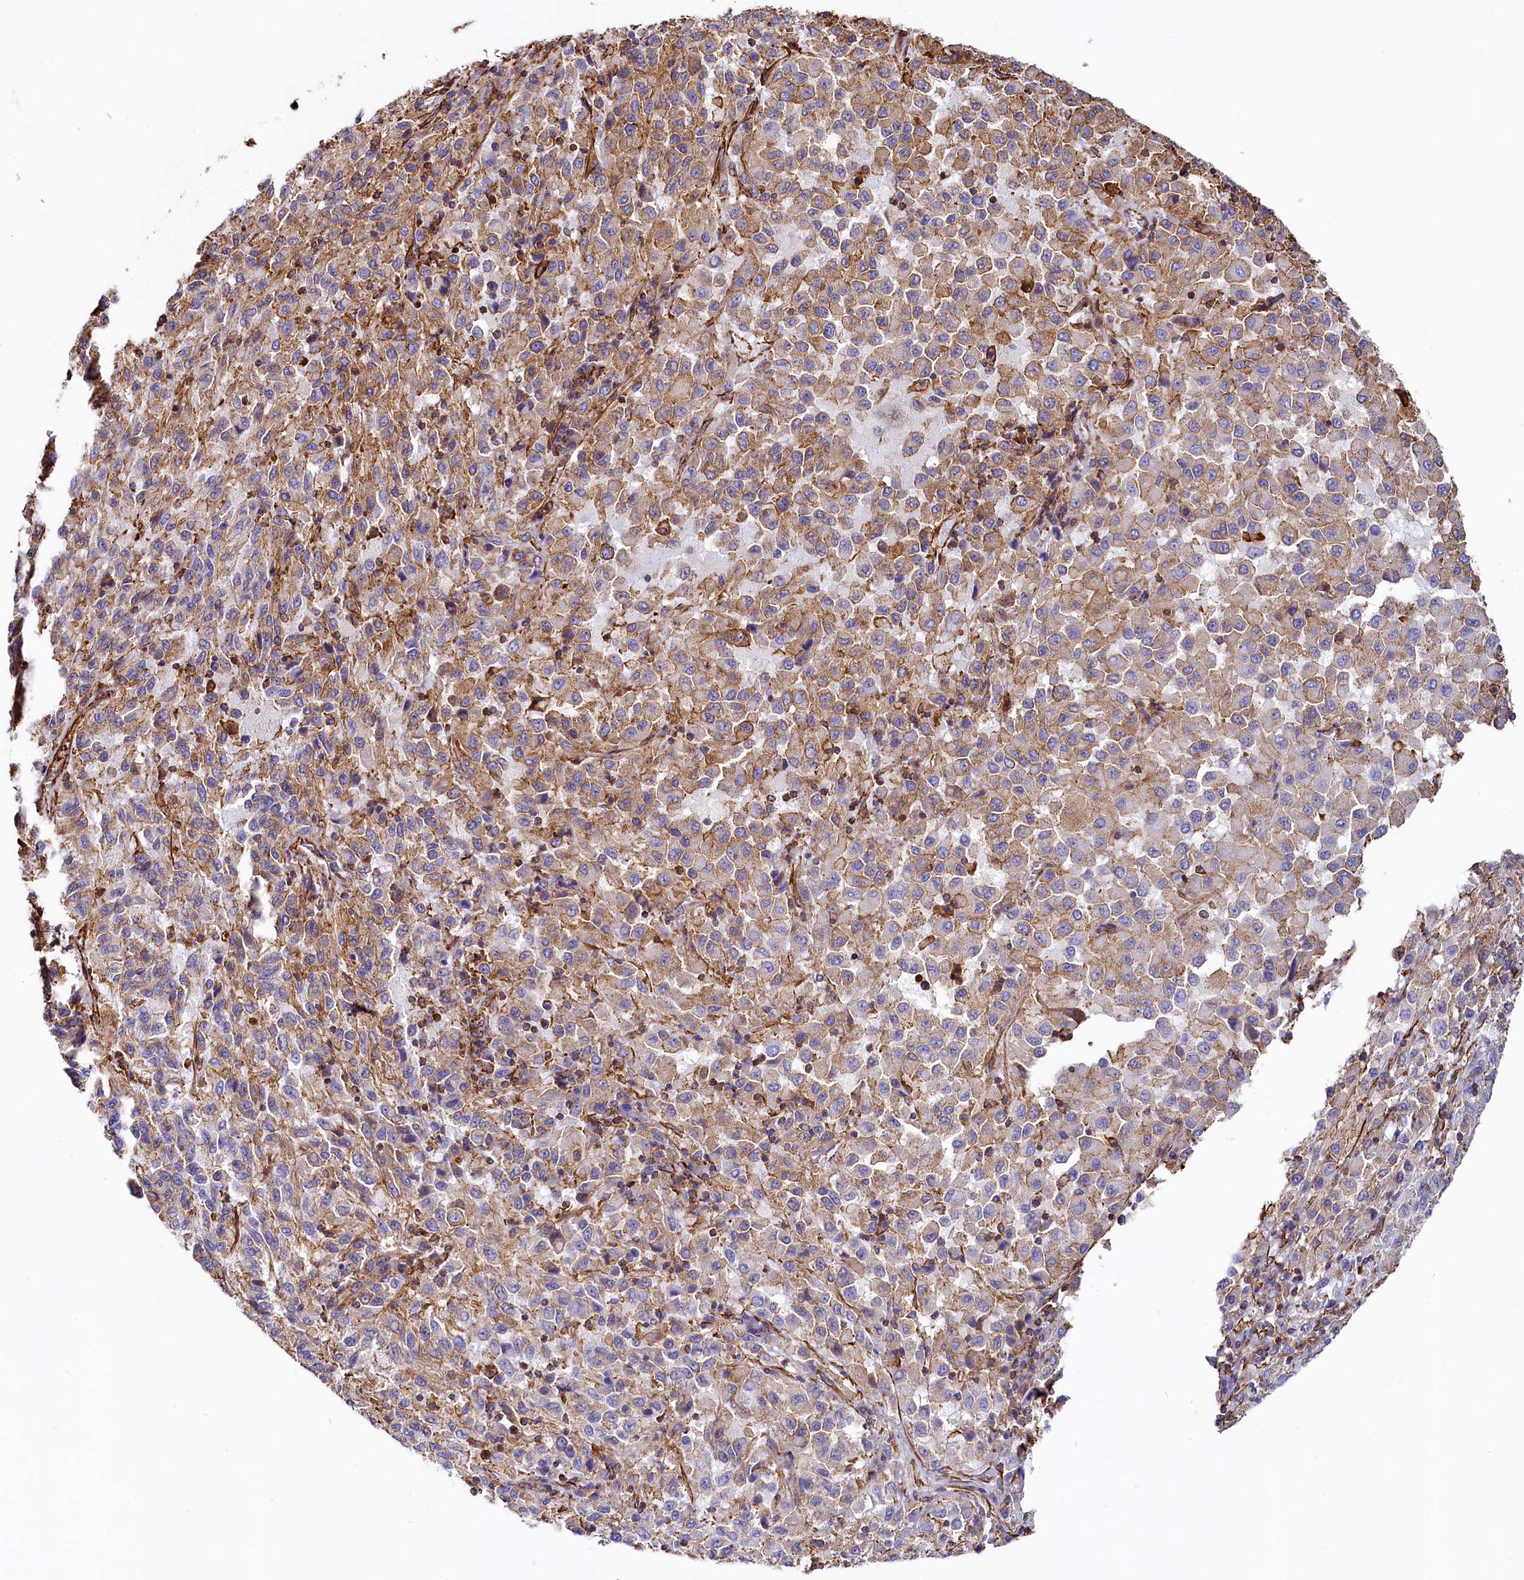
{"staining": {"intensity": "moderate", "quantity": "25%-75%", "location": "cytoplasmic/membranous"}, "tissue": "melanoma", "cell_type": "Tumor cells", "image_type": "cancer", "snomed": [{"axis": "morphology", "description": "Malignant melanoma, Metastatic site"}, {"axis": "topography", "description": "Lung"}], "caption": "Melanoma tissue demonstrates moderate cytoplasmic/membranous expression in about 25%-75% of tumor cells, visualized by immunohistochemistry.", "gene": "THBS1", "patient": {"sex": "male", "age": 64}}